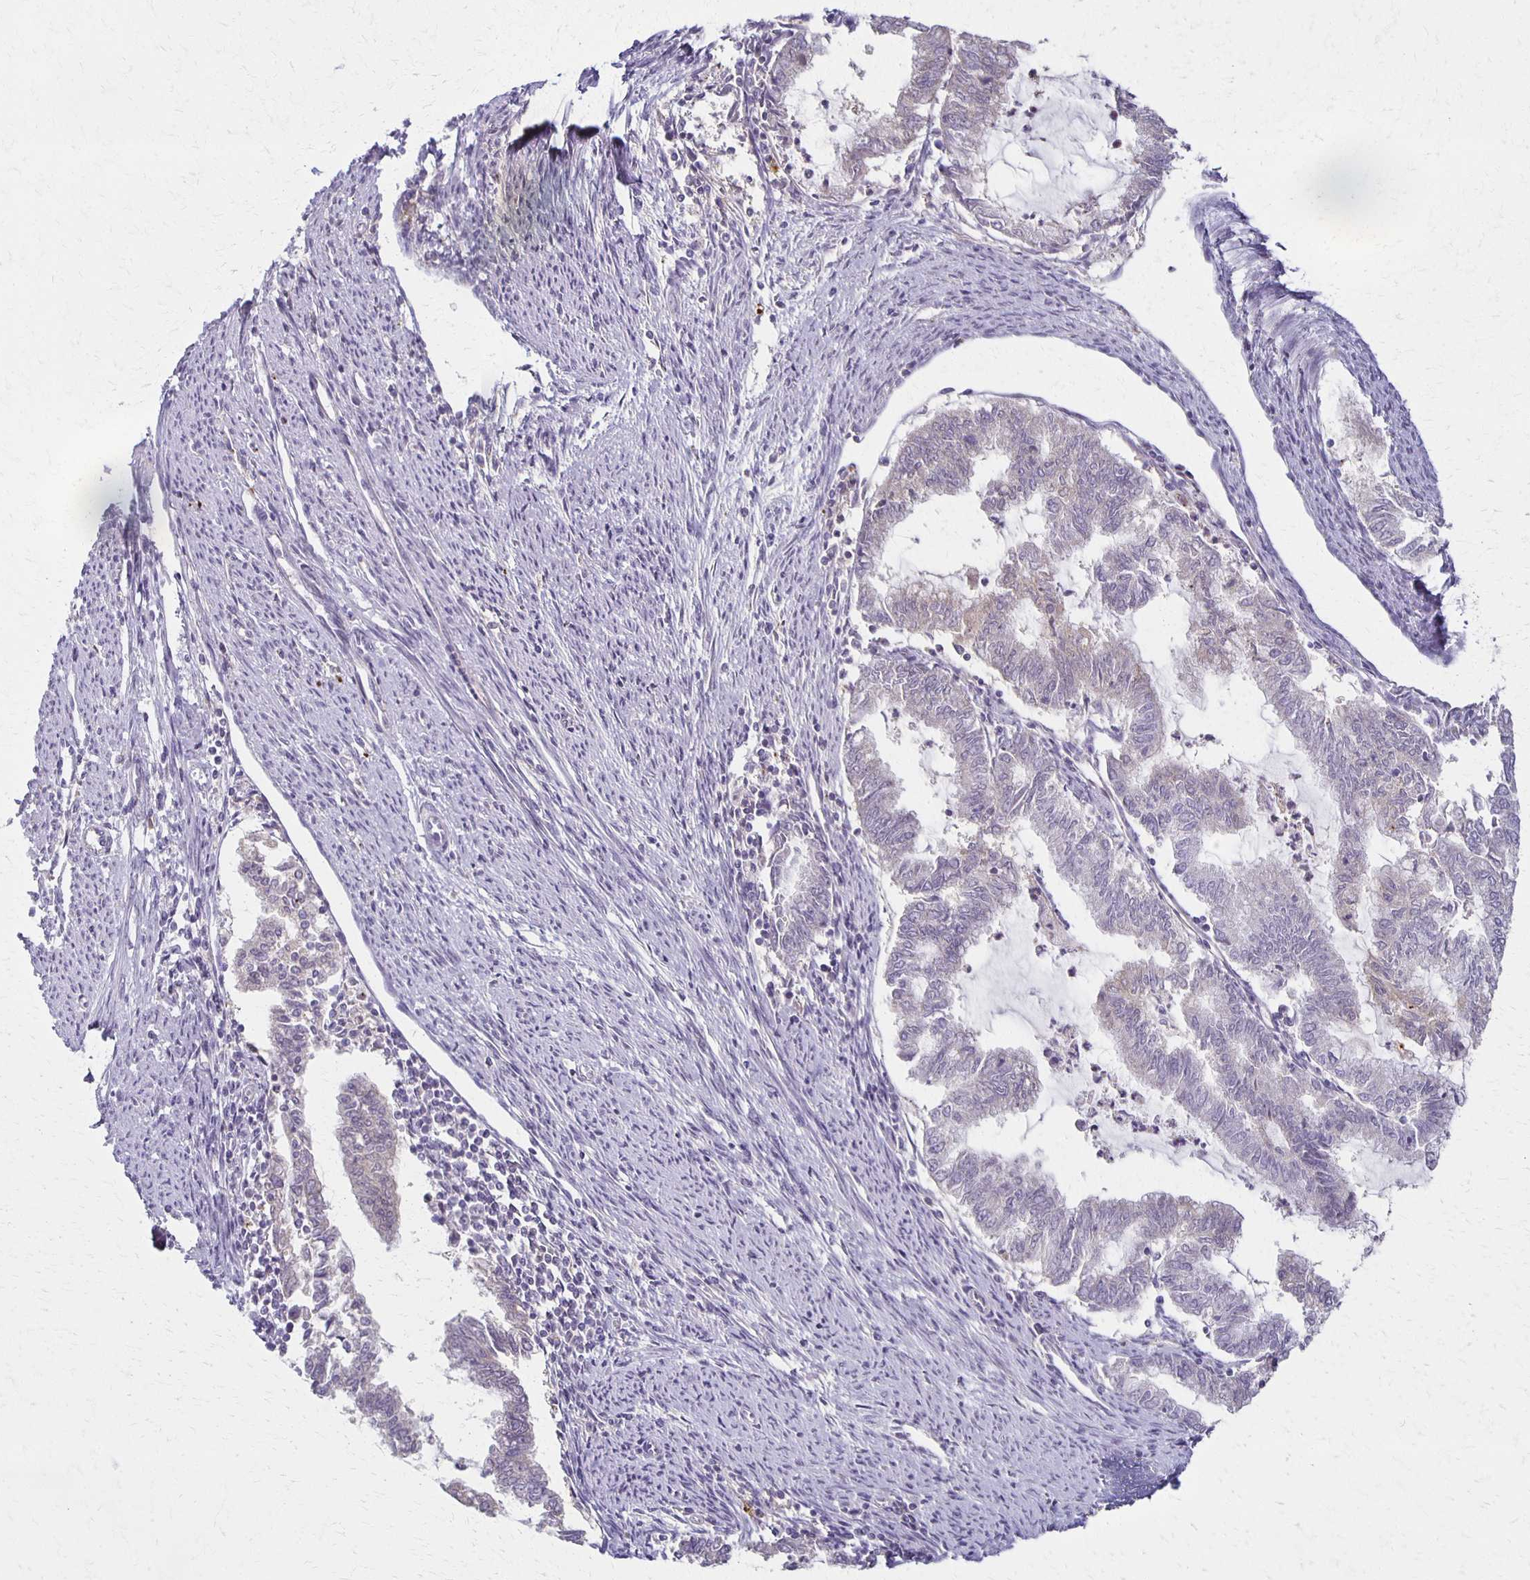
{"staining": {"intensity": "weak", "quantity": "<25%", "location": "cytoplasmic/membranous"}, "tissue": "endometrial cancer", "cell_type": "Tumor cells", "image_type": "cancer", "snomed": [{"axis": "morphology", "description": "Adenocarcinoma, NOS"}, {"axis": "topography", "description": "Endometrium"}], "caption": "Immunohistochemistry photomicrograph of neoplastic tissue: human endometrial cancer stained with DAB (3,3'-diaminobenzidine) displays no significant protein expression in tumor cells.", "gene": "GPX4", "patient": {"sex": "female", "age": 79}}